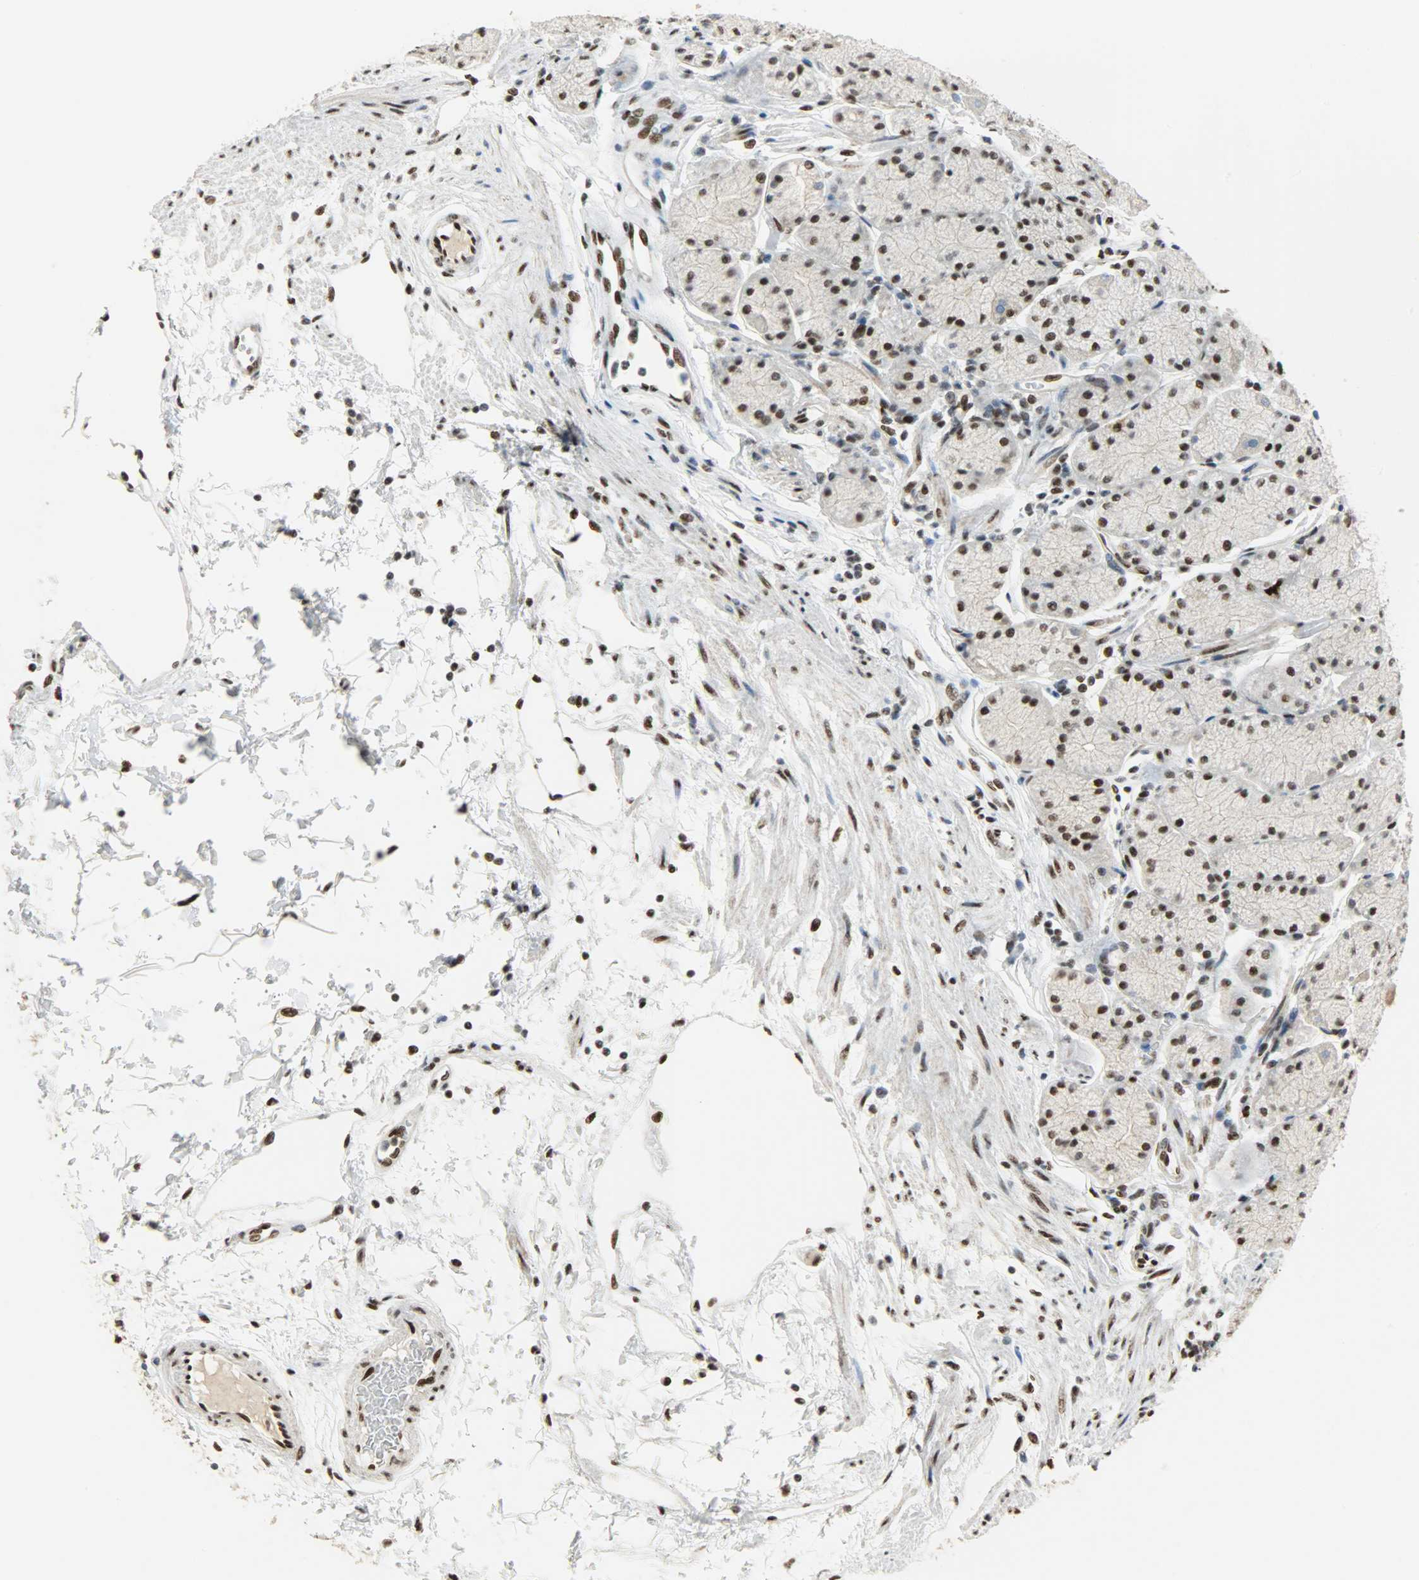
{"staining": {"intensity": "strong", "quantity": ">75%", "location": "nuclear"}, "tissue": "stomach", "cell_type": "Glandular cells", "image_type": "normal", "snomed": [{"axis": "morphology", "description": "Normal tissue, NOS"}, {"axis": "topography", "description": "Stomach, upper"}, {"axis": "topography", "description": "Stomach"}], "caption": "An IHC photomicrograph of normal tissue is shown. Protein staining in brown shows strong nuclear positivity in stomach within glandular cells.", "gene": "SSB", "patient": {"sex": "male", "age": 76}}